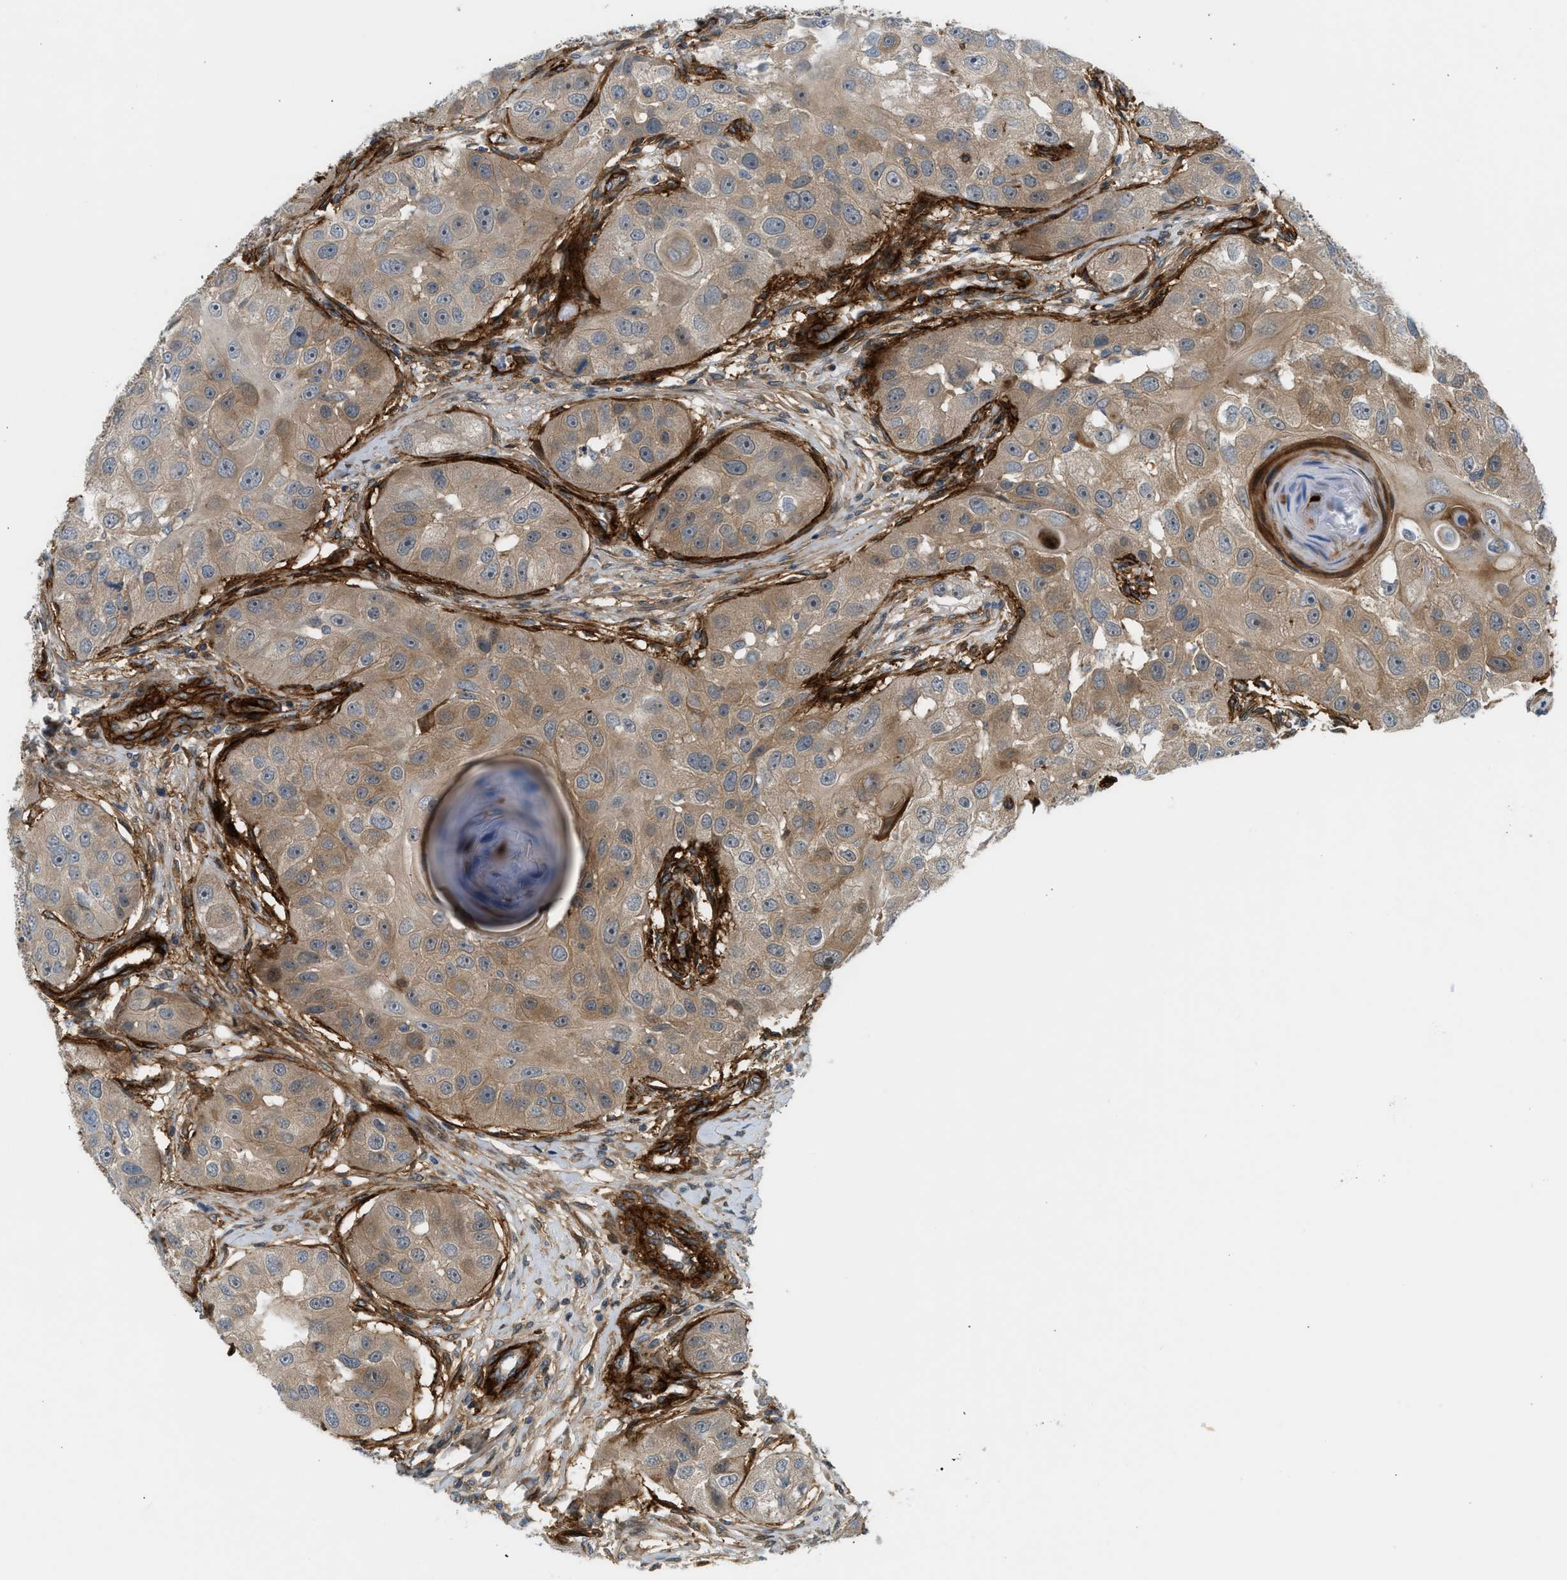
{"staining": {"intensity": "moderate", "quantity": ">75%", "location": "cytoplasmic/membranous"}, "tissue": "head and neck cancer", "cell_type": "Tumor cells", "image_type": "cancer", "snomed": [{"axis": "morphology", "description": "Normal tissue, NOS"}, {"axis": "morphology", "description": "Squamous cell carcinoma, NOS"}, {"axis": "topography", "description": "Skeletal muscle"}, {"axis": "topography", "description": "Head-Neck"}], "caption": "Immunohistochemistry (IHC) histopathology image of head and neck cancer stained for a protein (brown), which displays medium levels of moderate cytoplasmic/membranous expression in about >75% of tumor cells.", "gene": "EDNRA", "patient": {"sex": "male", "age": 51}}